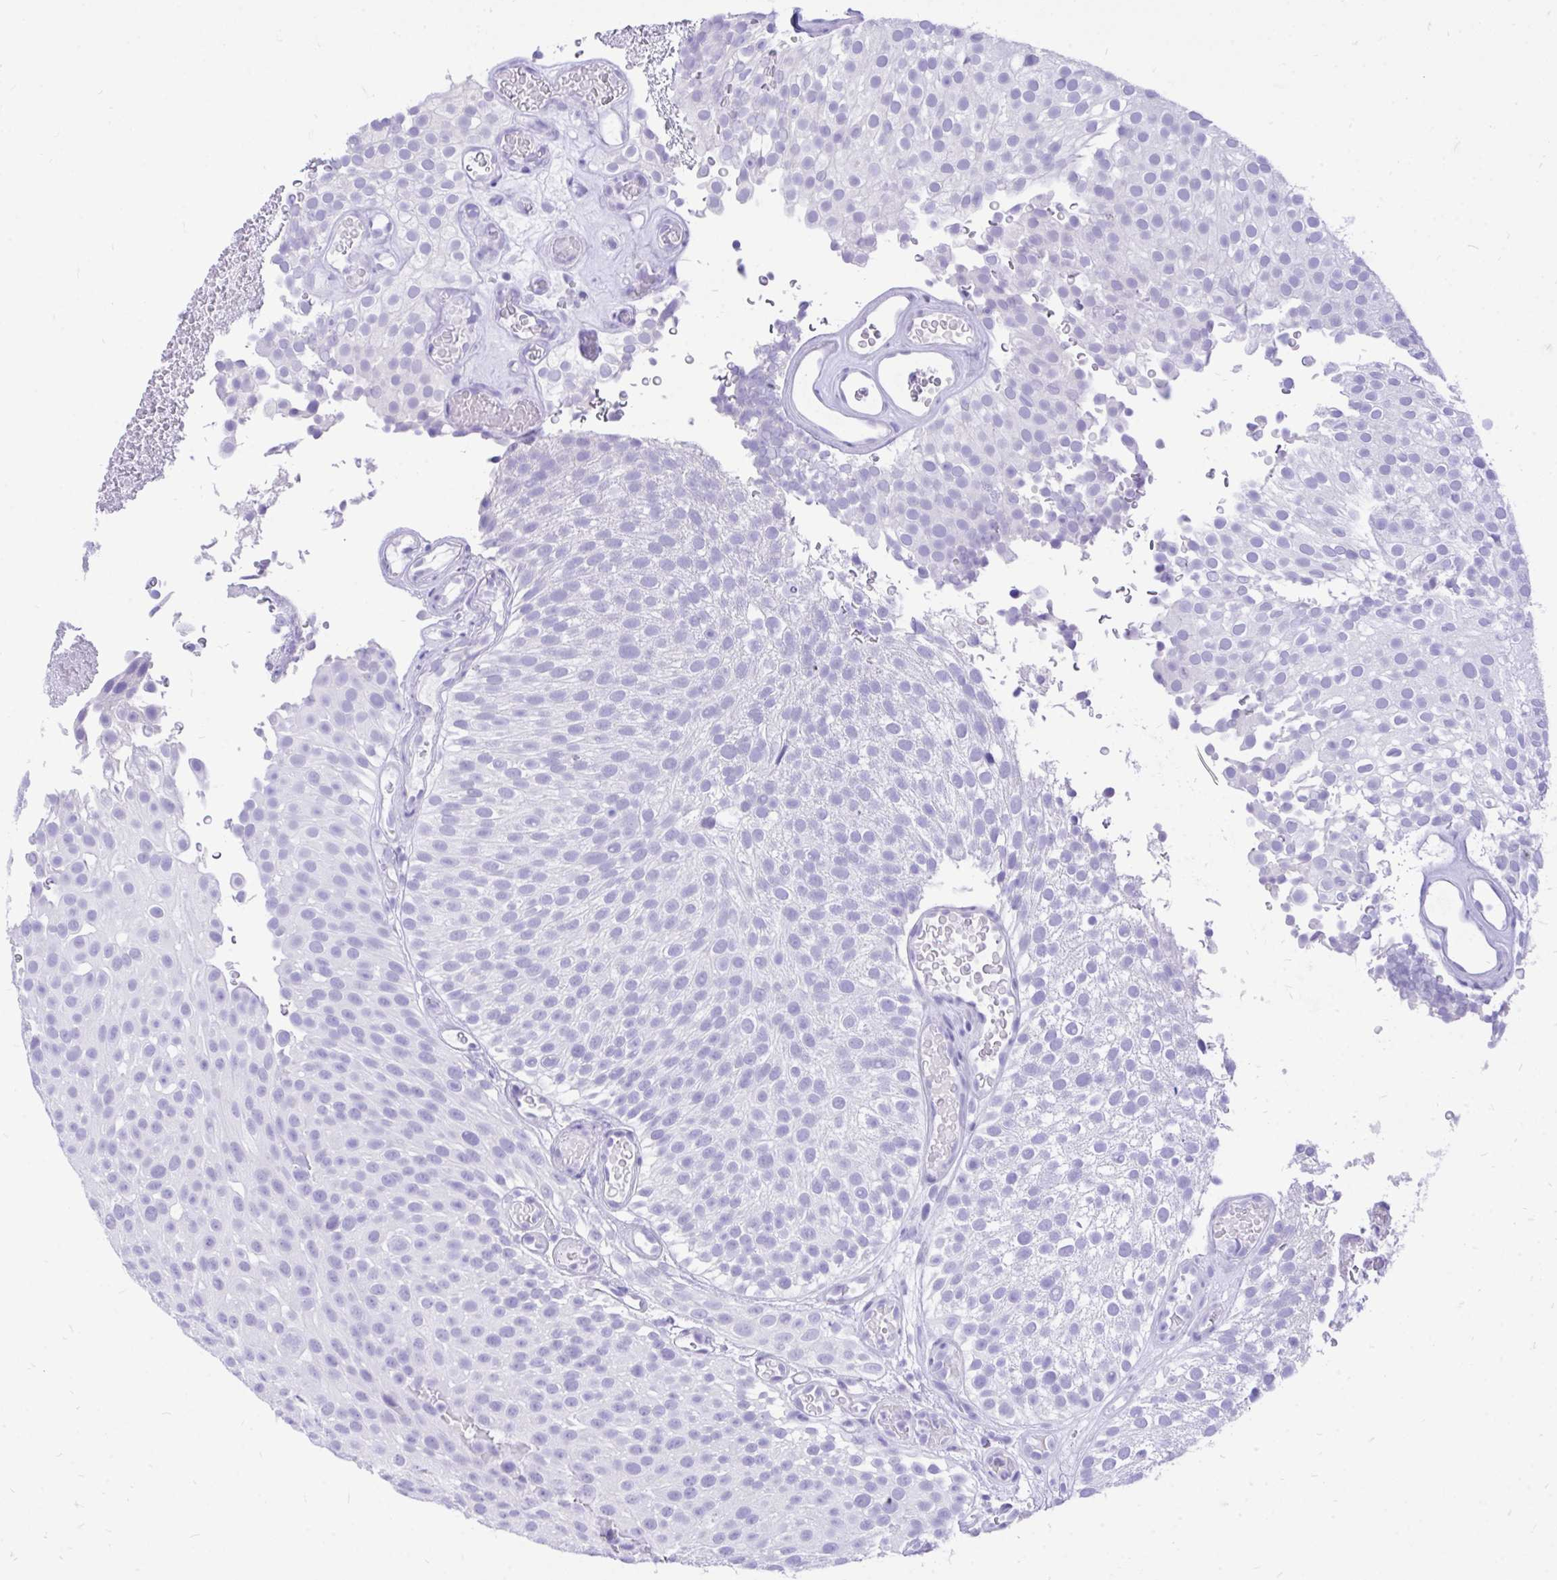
{"staining": {"intensity": "negative", "quantity": "none", "location": "none"}, "tissue": "urothelial cancer", "cell_type": "Tumor cells", "image_type": "cancer", "snomed": [{"axis": "morphology", "description": "Urothelial carcinoma, Low grade"}, {"axis": "topography", "description": "Urinary bladder"}], "caption": "Urothelial carcinoma (low-grade) was stained to show a protein in brown. There is no significant expression in tumor cells. (DAB (3,3'-diaminobenzidine) immunohistochemistry, high magnification).", "gene": "MON1A", "patient": {"sex": "male", "age": 78}}